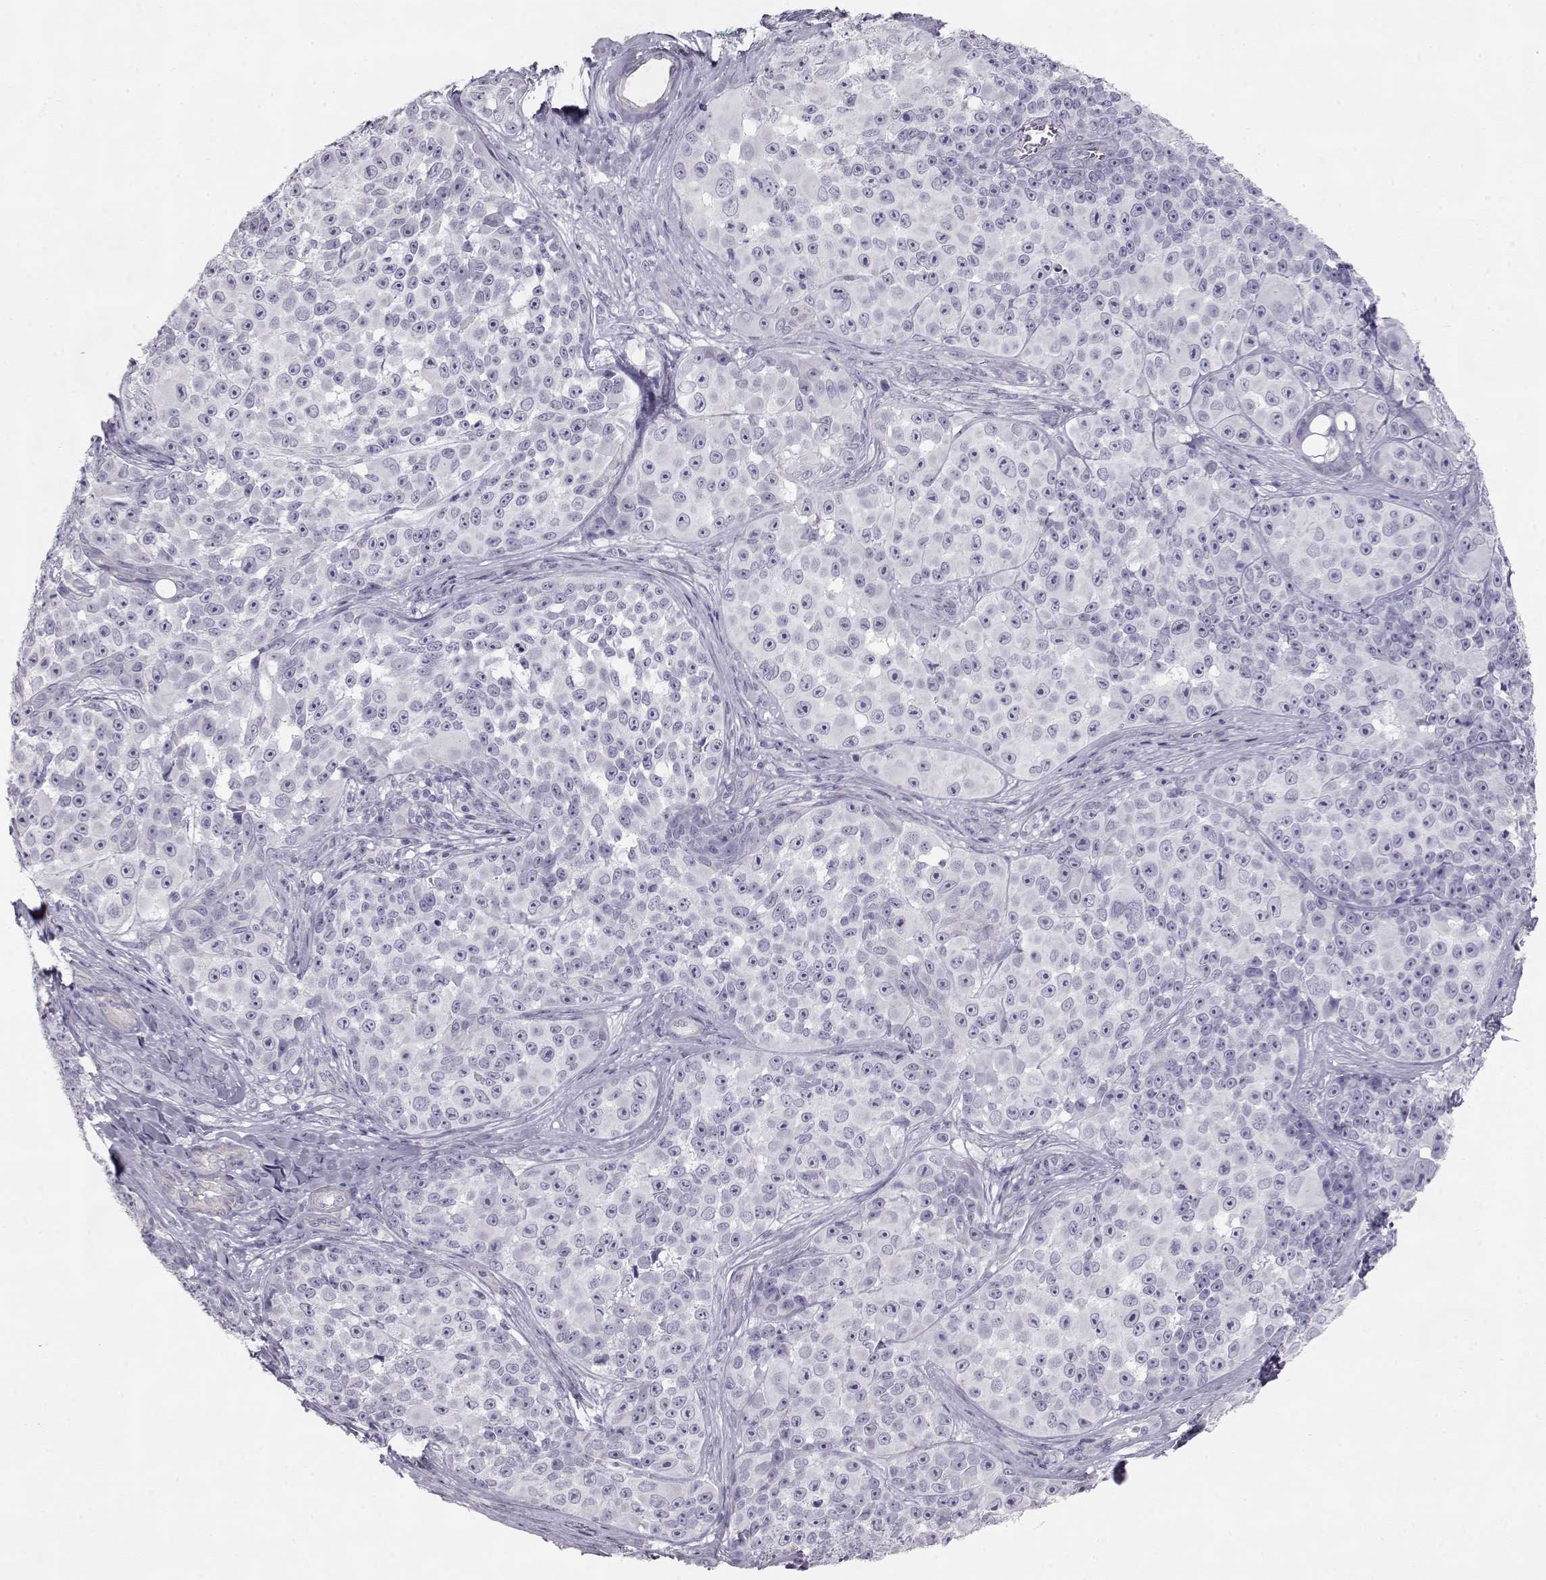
{"staining": {"intensity": "negative", "quantity": "none", "location": "none"}, "tissue": "melanoma", "cell_type": "Tumor cells", "image_type": "cancer", "snomed": [{"axis": "morphology", "description": "Malignant melanoma, NOS"}, {"axis": "topography", "description": "Skin"}], "caption": "Image shows no significant protein staining in tumor cells of melanoma. (DAB (3,3'-diaminobenzidine) IHC, high magnification).", "gene": "SLITRK3", "patient": {"sex": "female", "age": 88}}